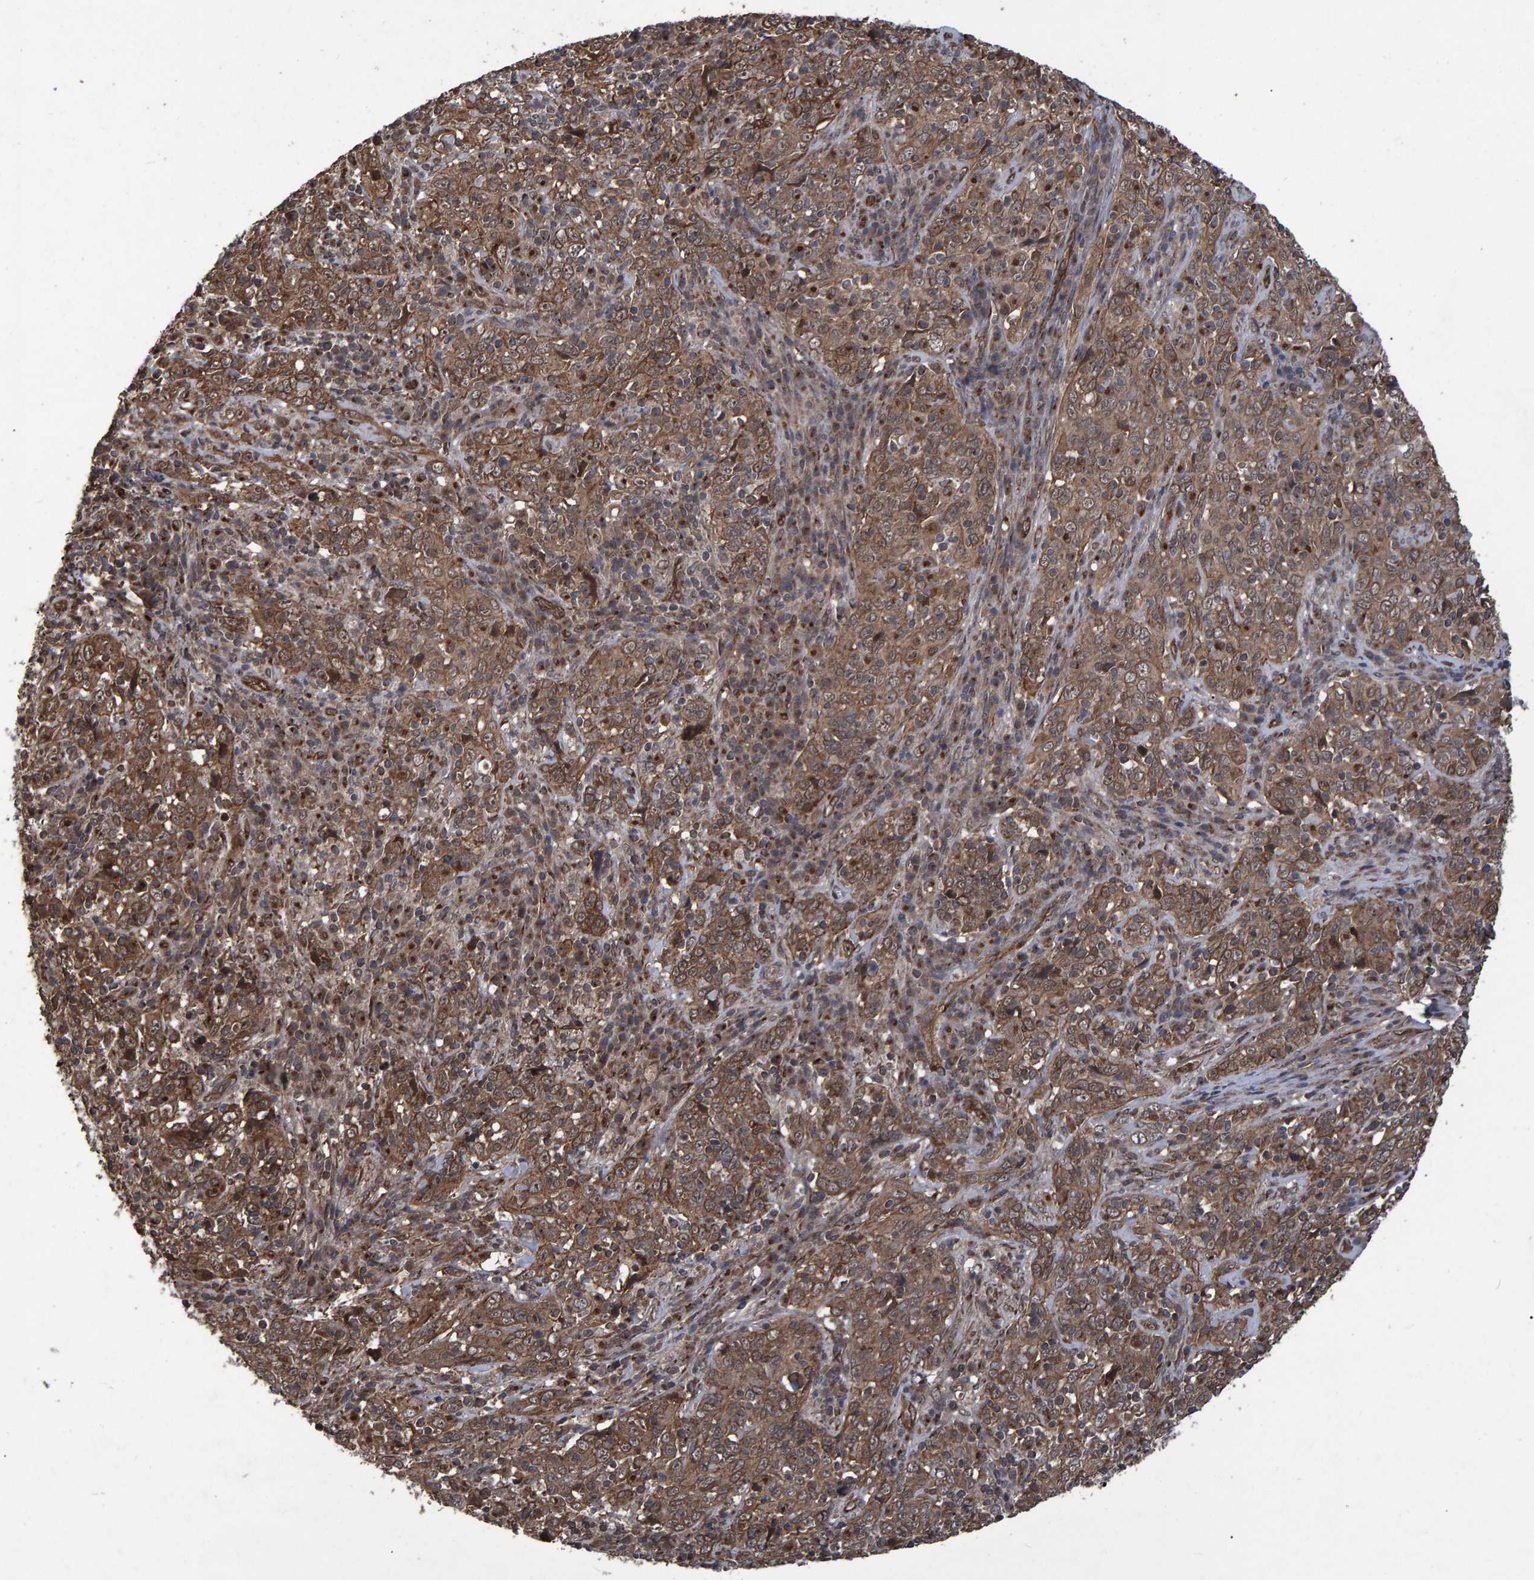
{"staining": {"intensity": "moderate", "quantity": ">75%", "location": "cytoplasmic/membranous,nuclear"}, "tissue": "cervical cancer", "cell_type": "Tumor cells", "image_type": "cancer", "snomed": [{"axis": "morphology", "description": "Squamous cell carcinoma, NOS"}, {"axis": "topography", "description": "Cervix"}], "caption": "About >75% of tumor cells in cervical squamous cell carcinoma exhibit moderate cytoplasmic/membranous and nuclear protein staining as visualized by brown immunohistochemical staining.", "gene": "TRIM68", "patient": {"sex": "female", "age": 46}}